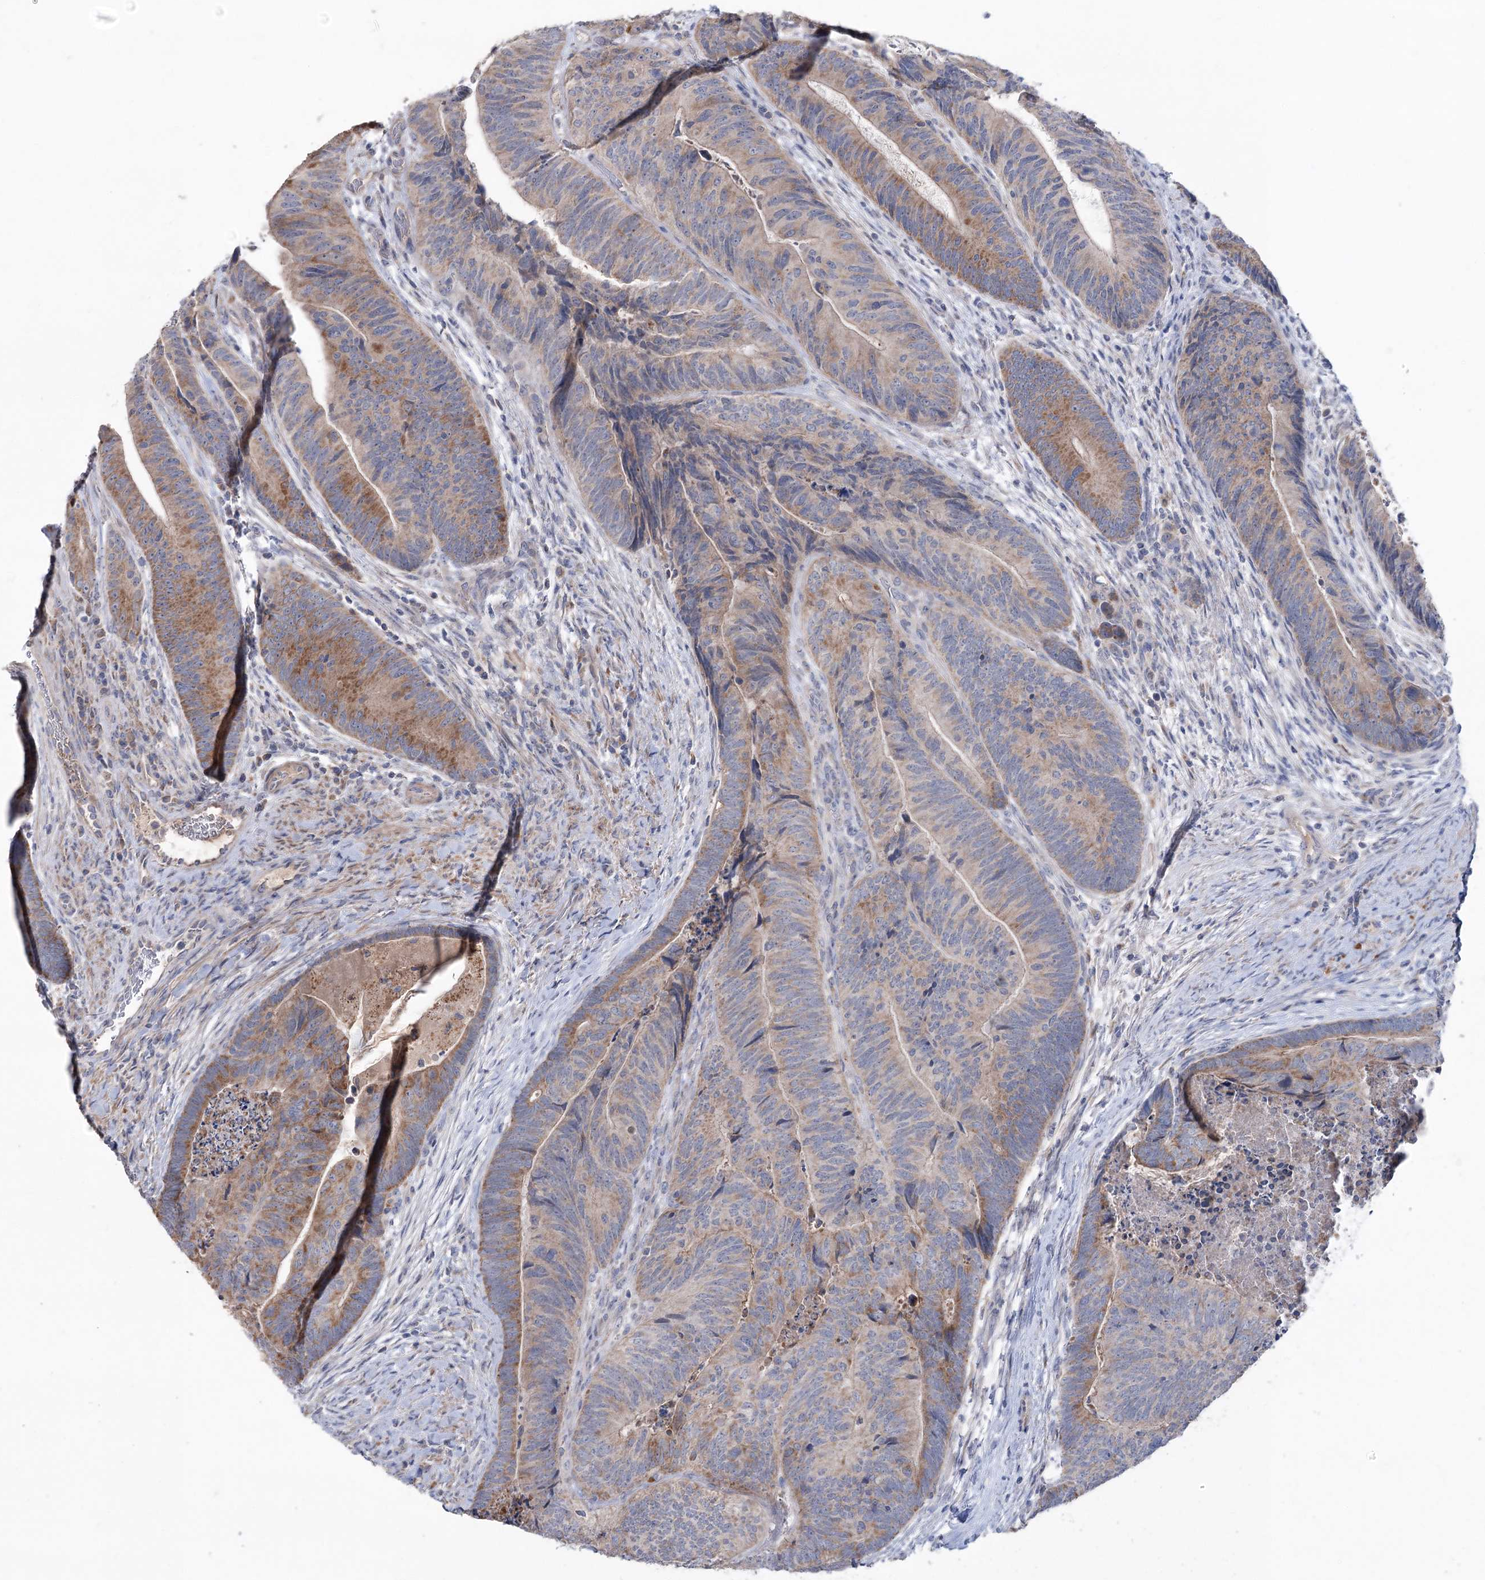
{"staining": {"intensity": "moderate", "quantity": "25%-75%", "location": "cytoplasmic/membranous"}, "tissue": "colorectal cancer", "cell_type": "Tumor cells", "image_type": "cancer", "snomed": [{"axis": "morphology", "description": "Adenocarcinoma, NOS"}, {"axis": "topography", "description": "Colon"}], "caption": "Tumor cells show moderate cytoplasmic/membranous staining in approximately 25%-75% of cells in colorectal cancer (adenocarcinoma).", "gene": "MTCH2", "patient": {"sex": "female", "age": 67}}